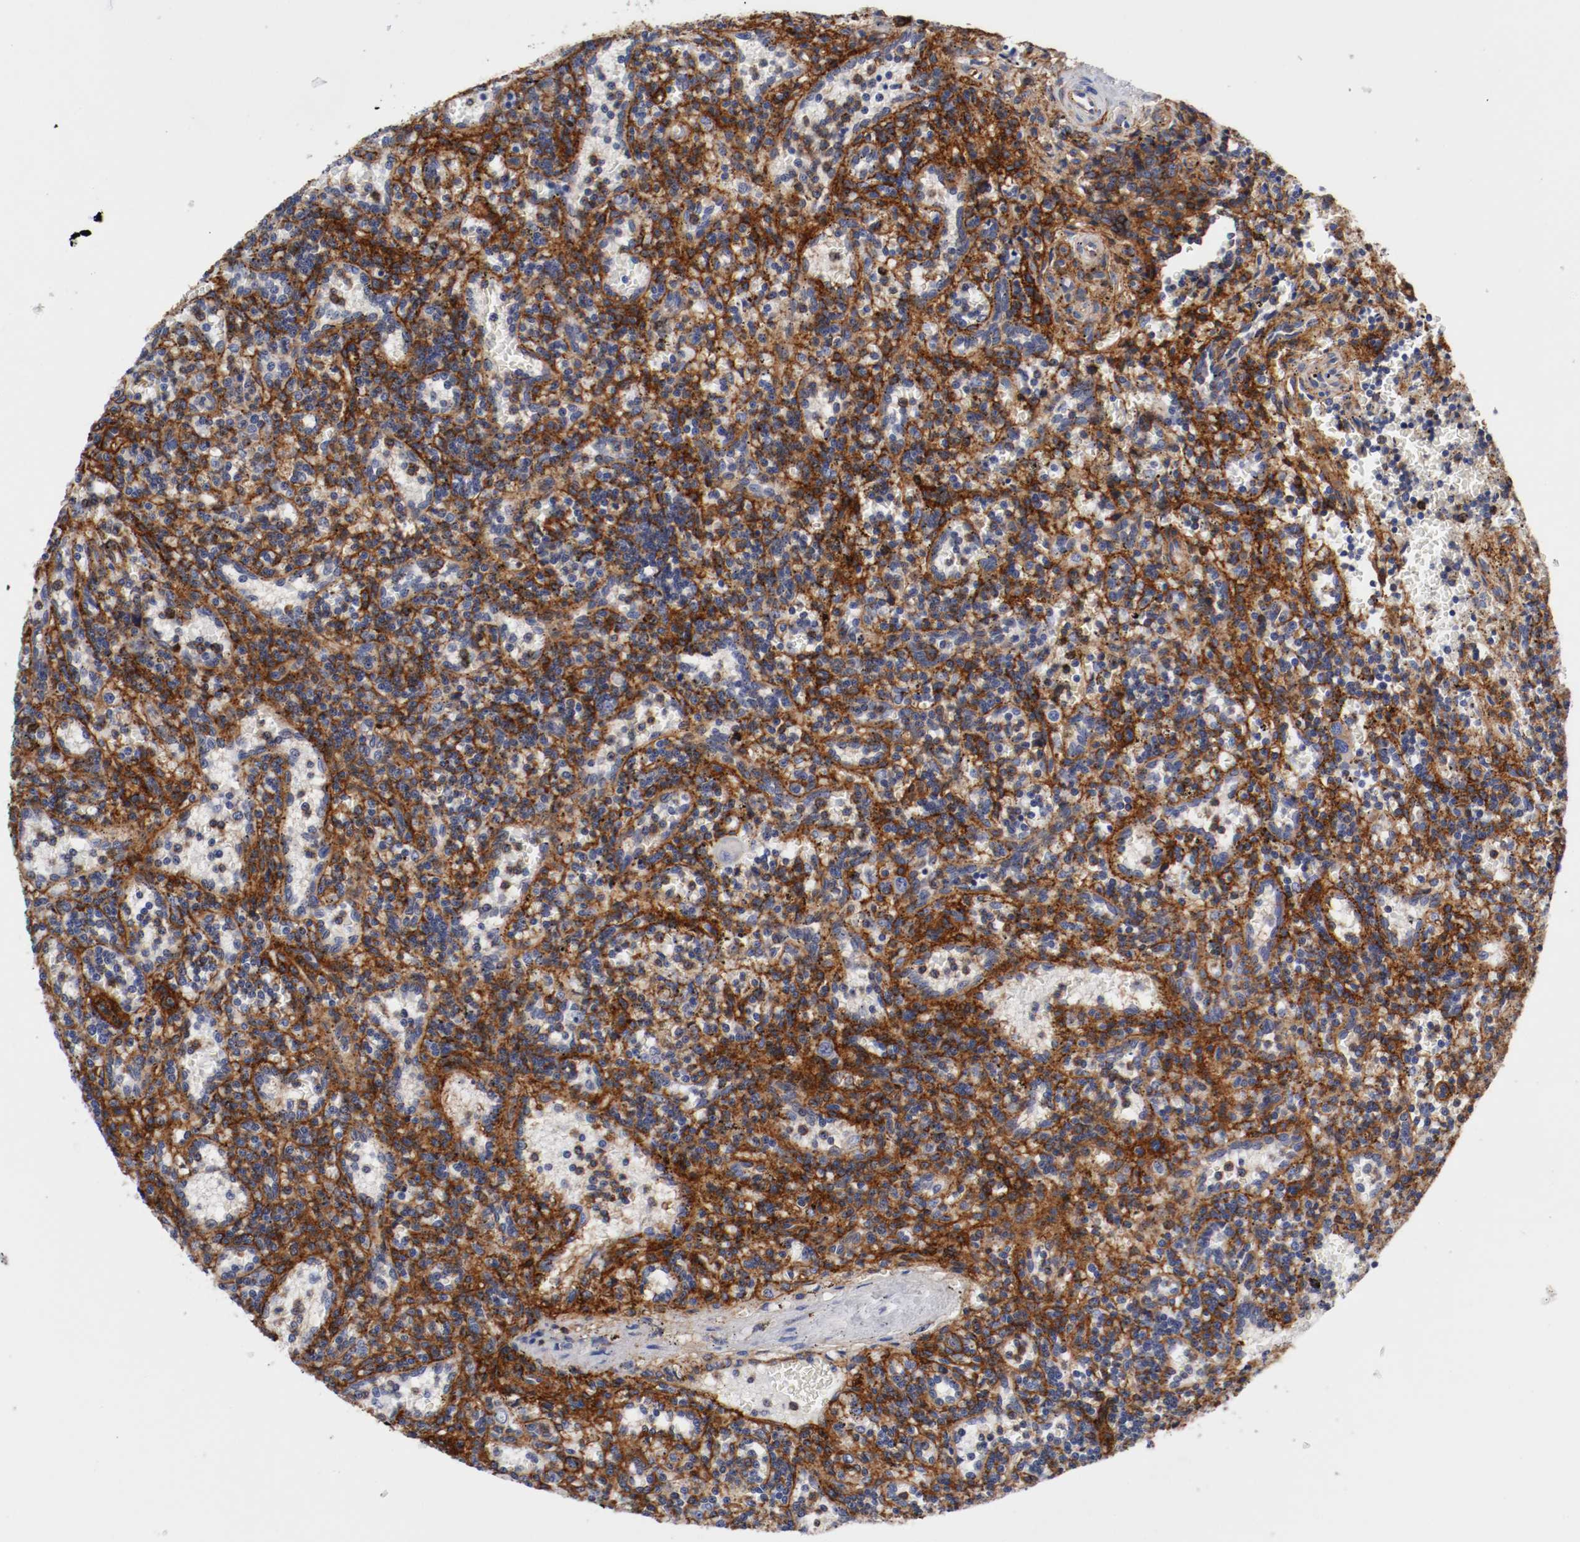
{"staining": {"intensity": "negative", "quantity": "none", "location": "none"}, "tissue": "lymphoma", "cell_type": "Tumor cells", "image_type": "cancer", "snomed": [{"axis": "morphology", "description": "Malignant lymphoma, non-Hodgkin's type, Low grade"}, {"axis": "topography", "description": "Spleen"}], "caption": "The photomicrograph demonstrates no staining of tumor cells in lymphoma. (Stains: DAB IHC with hematoxylin counter stain, Microscopy: brightfield microscopy at high magnification).", "gene": "IFITM1", "patient": {"sex": "male", "age": 73}}